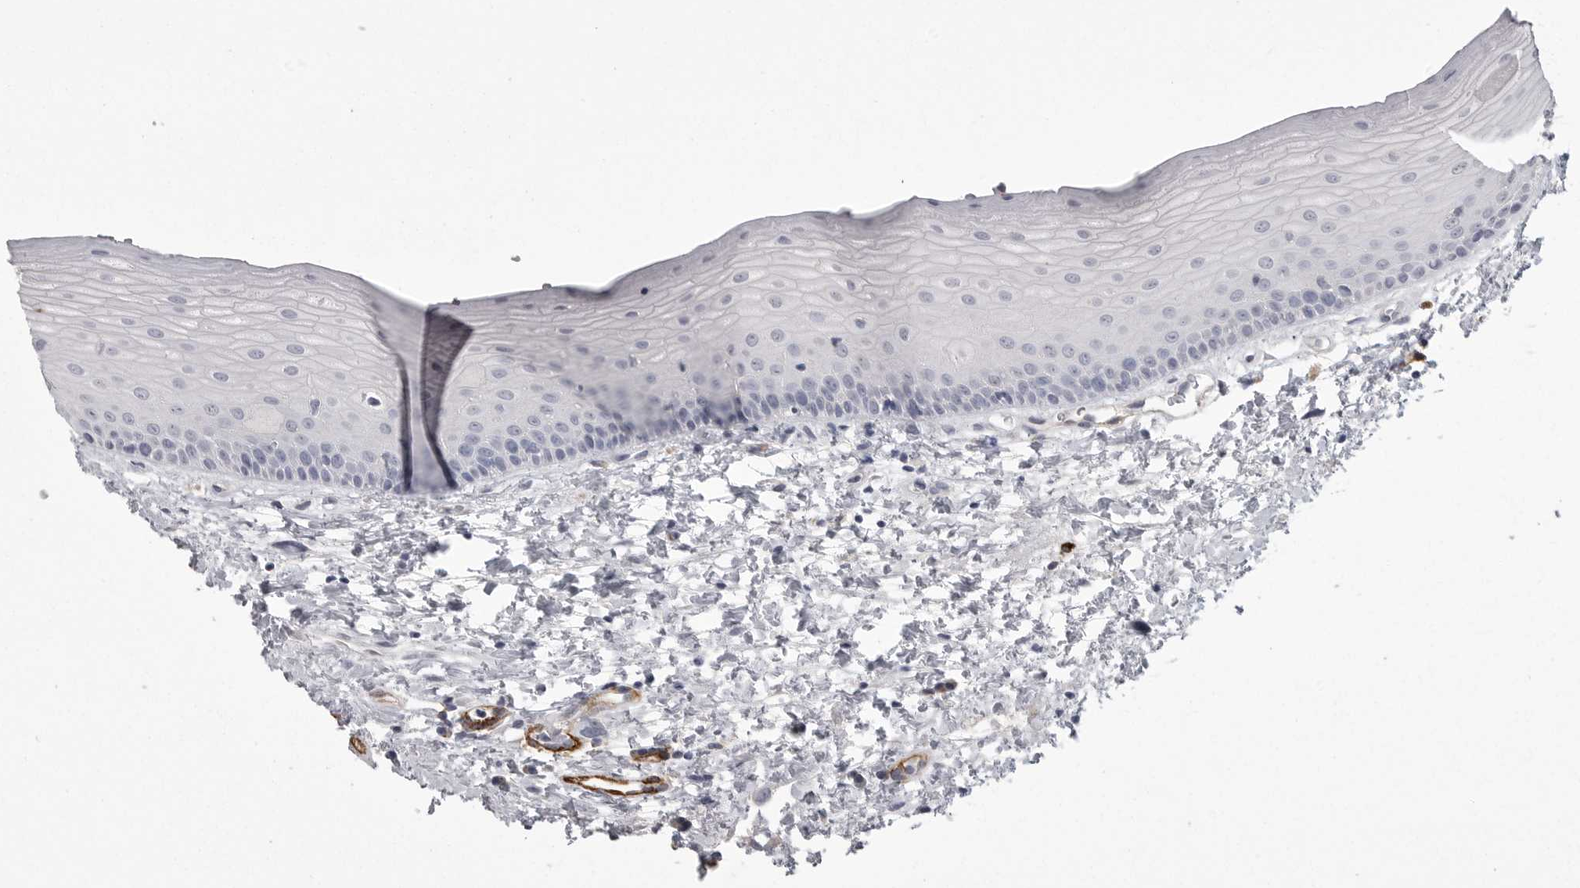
{"staining": {"intensity": "negative", "quantity": "none", "location": "none"}, "tissue": "oral mucosa", "cell_type": "Squamous epithelial cells", "image_type": "normal", "snomed": [{"axis": "morphology", "description": "Normal tissue, NOS"}, {"axis": "topography", "description": "Oral tissue"}], "caption": "This is an immunohistochemistry image of unremarkable oral mucosa. There is no staining in squamous epithelial cells.", "gene": "AOC3", "patient": {"sex": "female", "age": 76}}